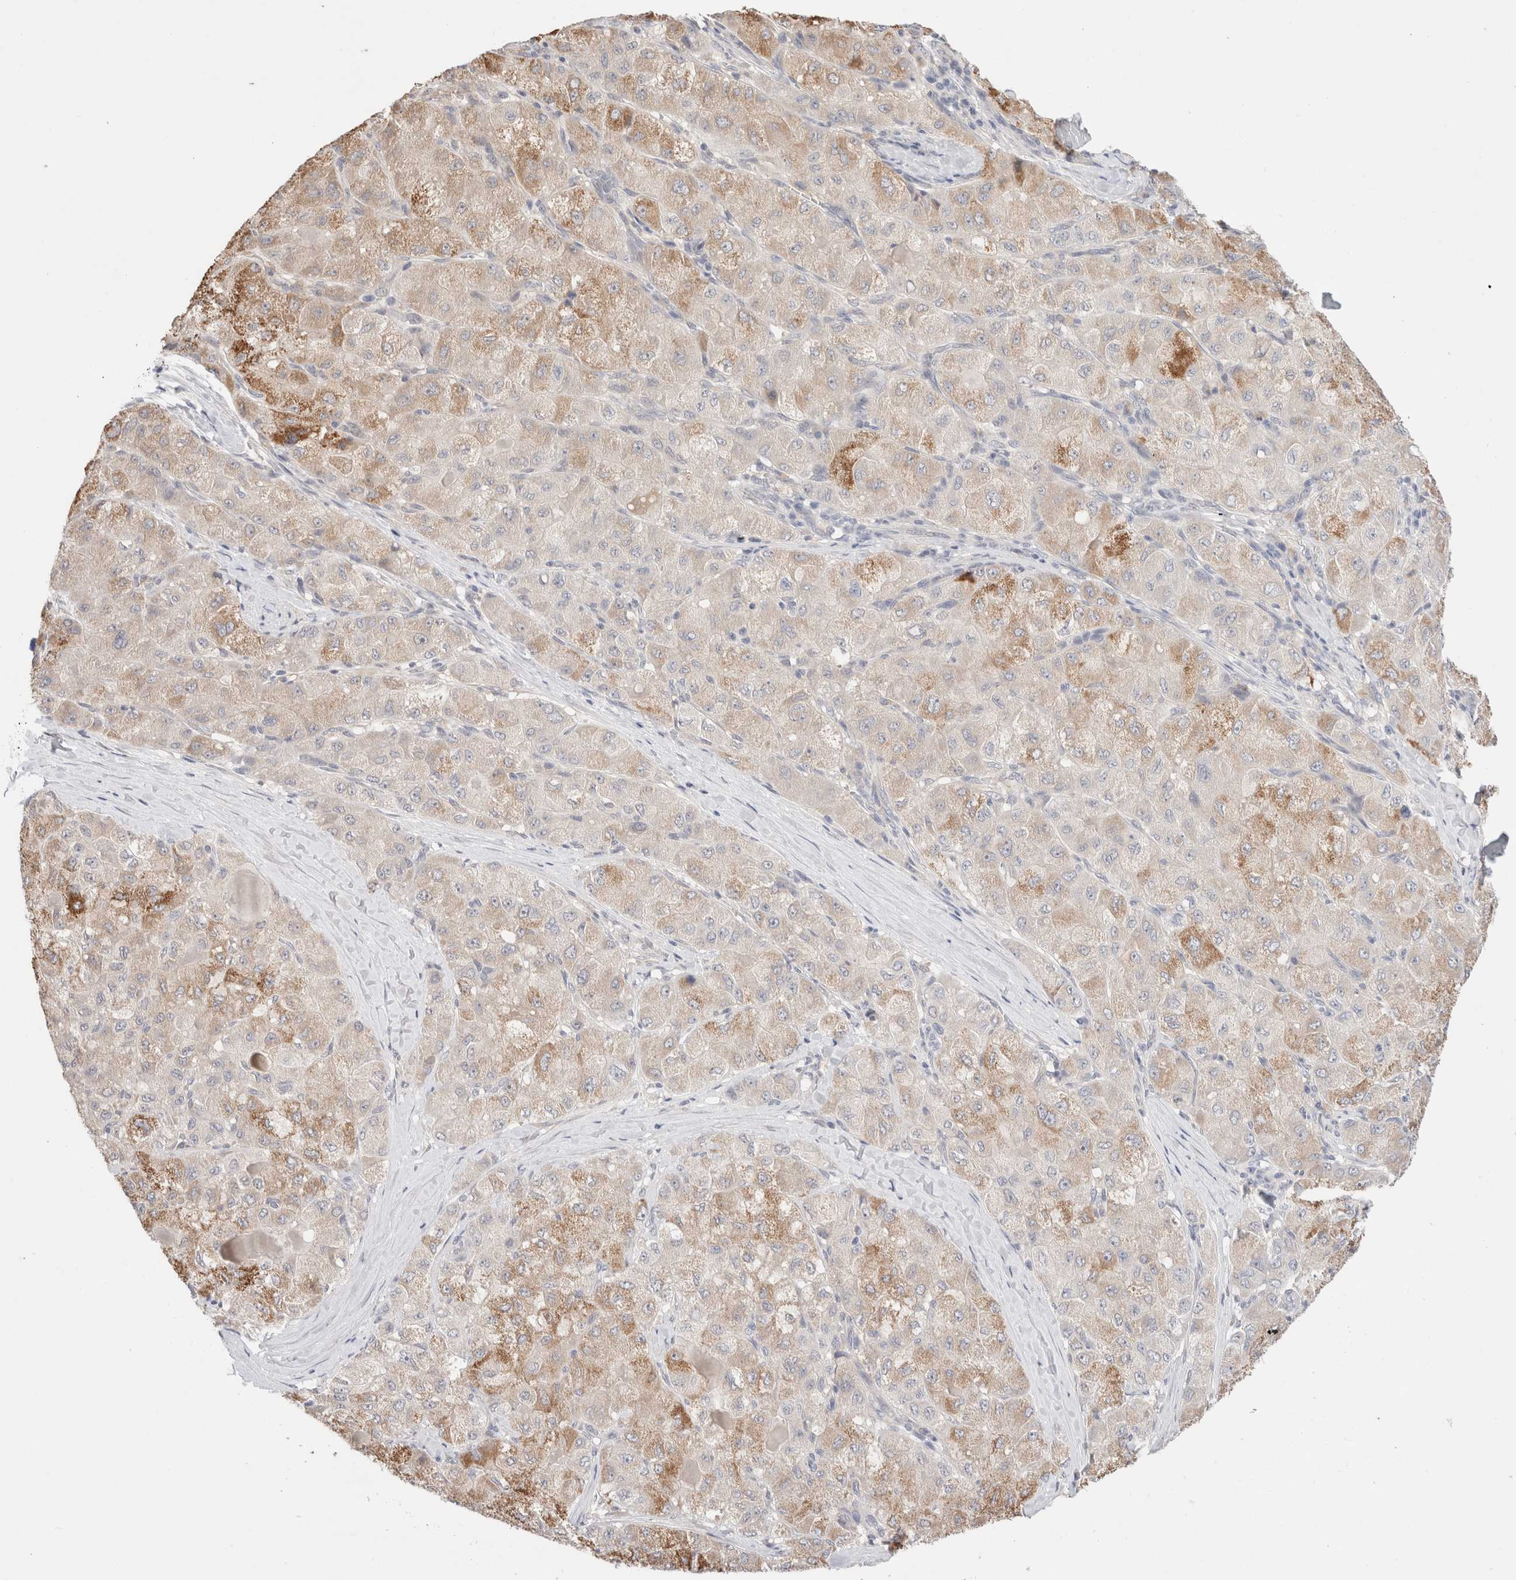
{"staining": {"intensity": "moderate", "quantity": "25%-75%", "location": "cytoplasmic/membranous"}, "tissue": "liver cancer", "cell_type": "Tumor cells", "image_type": "cancer", "snomed": [{"axis": "morphology", "description": "Carcinoma, Hepatocellular, NOS"}, {"axis": "topography", "description": "Liver"}], "caption": "Protein expression analysis of liver cancer displays moderate cytoplasmic/membranous expression in about 25%-75% of tumor cells.", "gene": "SPATA20", "patient": {"sex": "male", "age": 80}}